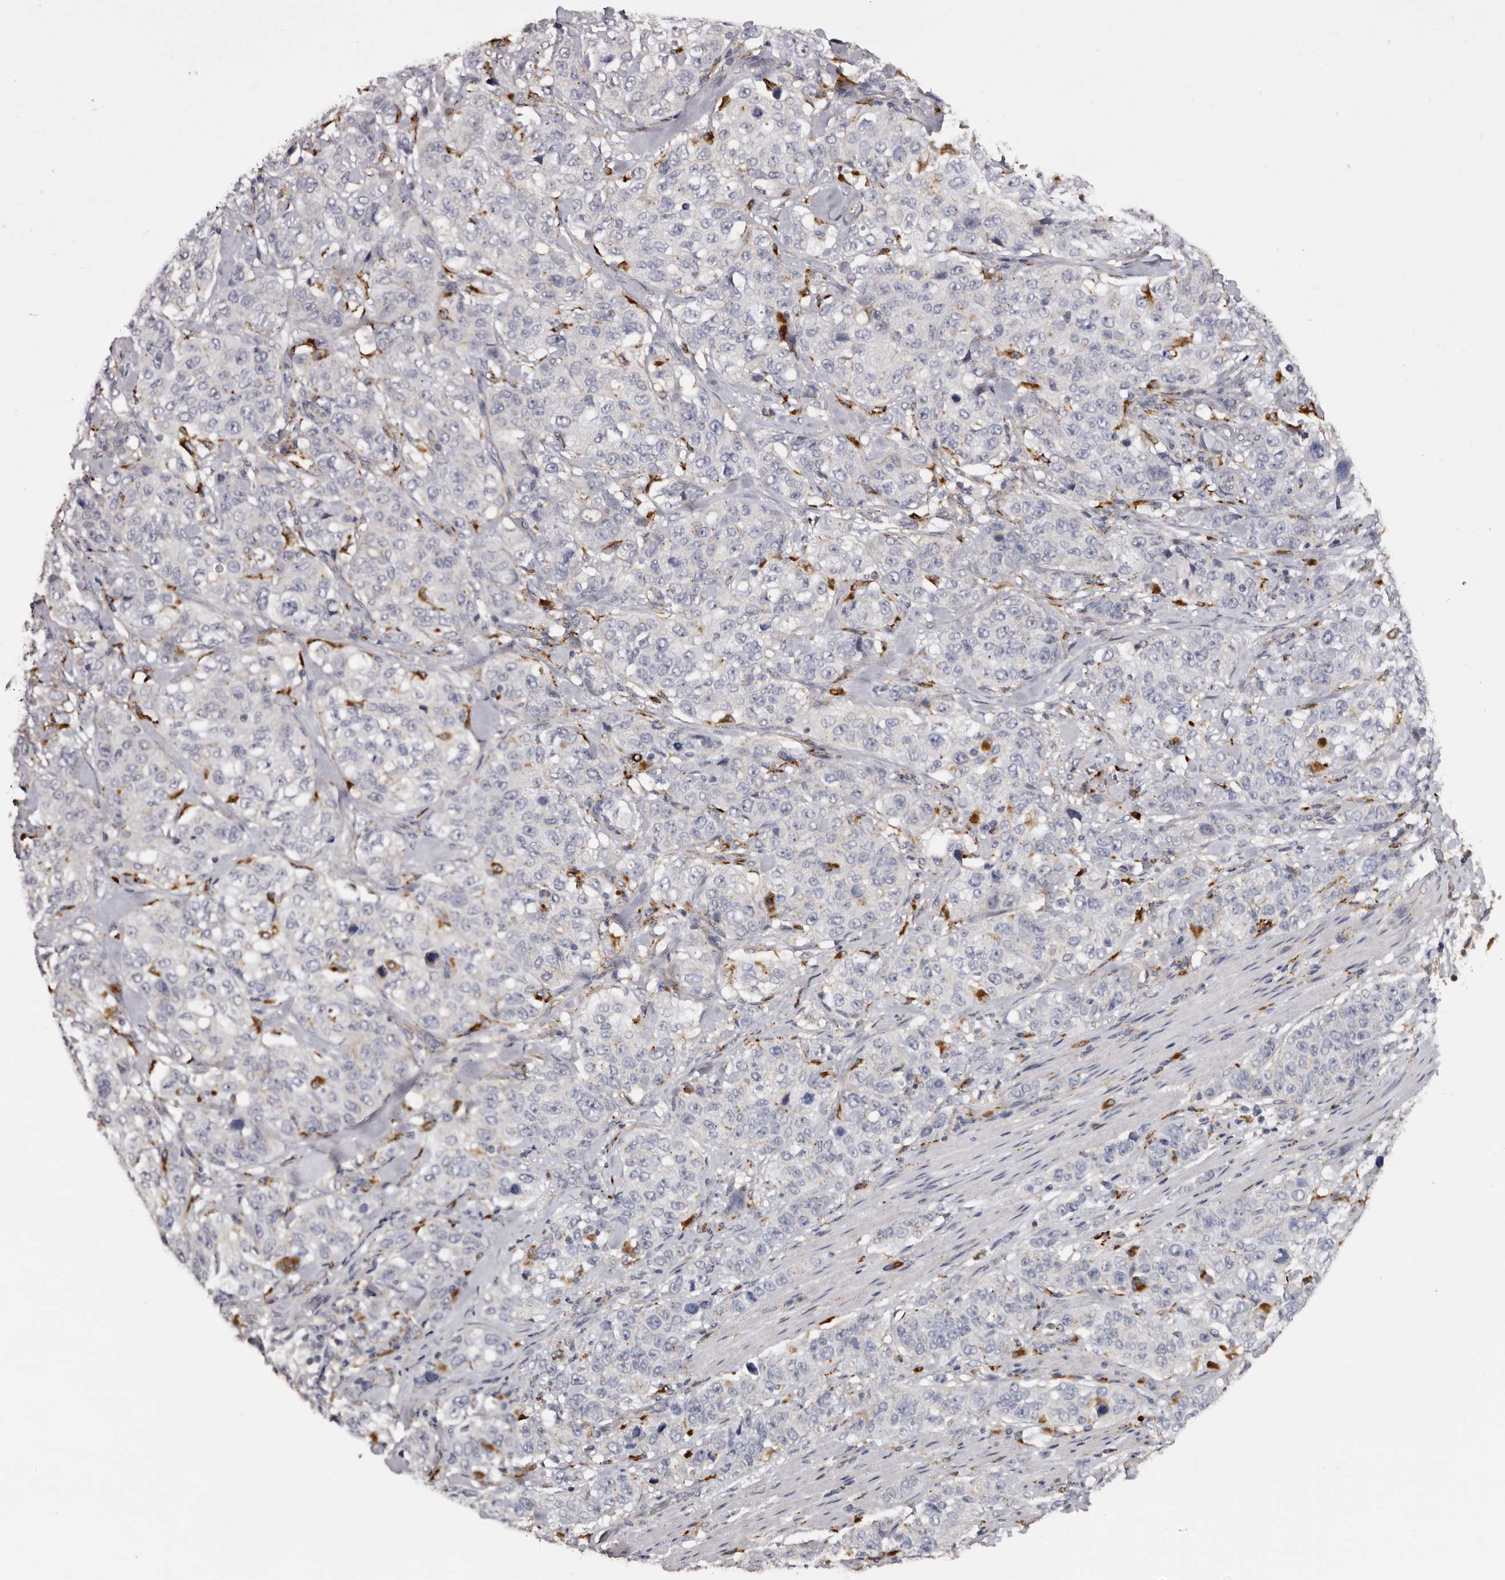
{"staining": {"intensity": "negative", "quantity": "none", "location": "none"}, "tissue": "stomach cancer", "cell_type": "Tumor cells", "image_type": "cancer", "snomed": [{"axis": "morphology", "description": "Adenocarcinoma, NOS"}, {"axis": "topography", "description": "Stomach"}], "caption": "Stomach adenocarcinoma was stained to show a protein in brown. There is no significant expression in tumor cells.", "gene": "DAP", "patient": {"sex": "male", "age": 48}}